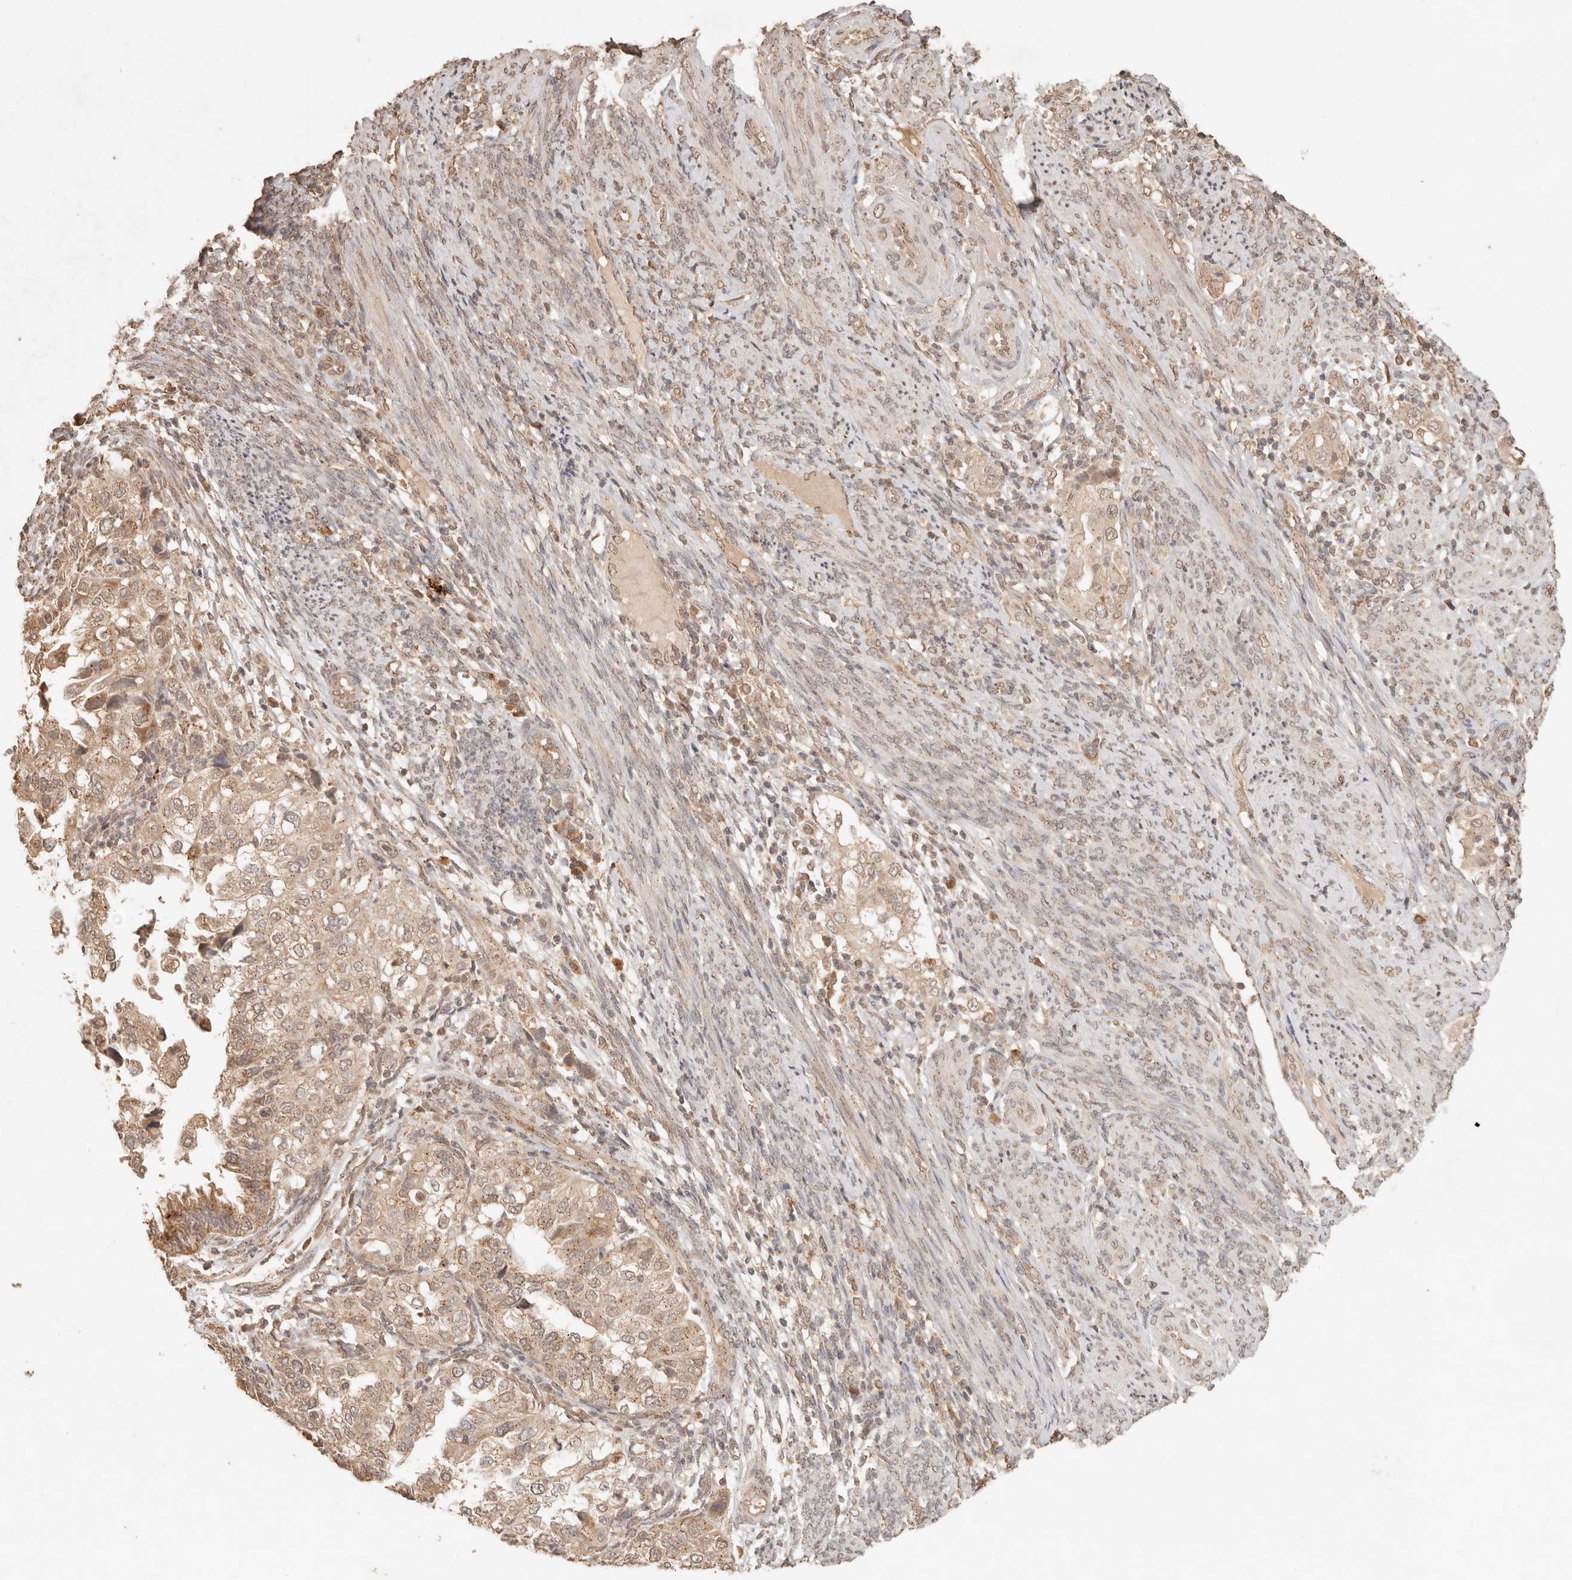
{"staining": {"intensity": "weak", "quantity": ">75%", "location": "cytoplasmic/membranous"}, "tissue": "endometrial cancer", "cell_type": "Tumor cells", "image_type": "cancer", "snomed": [{"axis": "morphology", "description": "Adenocarcinoma, NOS"}, {"axis": "topography", "description": "Endometrium"}], "caption": "Brown immunohistochemical staining in adenocarcinoma (endometrial) shows weak cytoplasmic/membranous expression in approximately >75% of tumor cells.", "gene": "LMO4", "patient": {"sex": "female", "age": 85}}